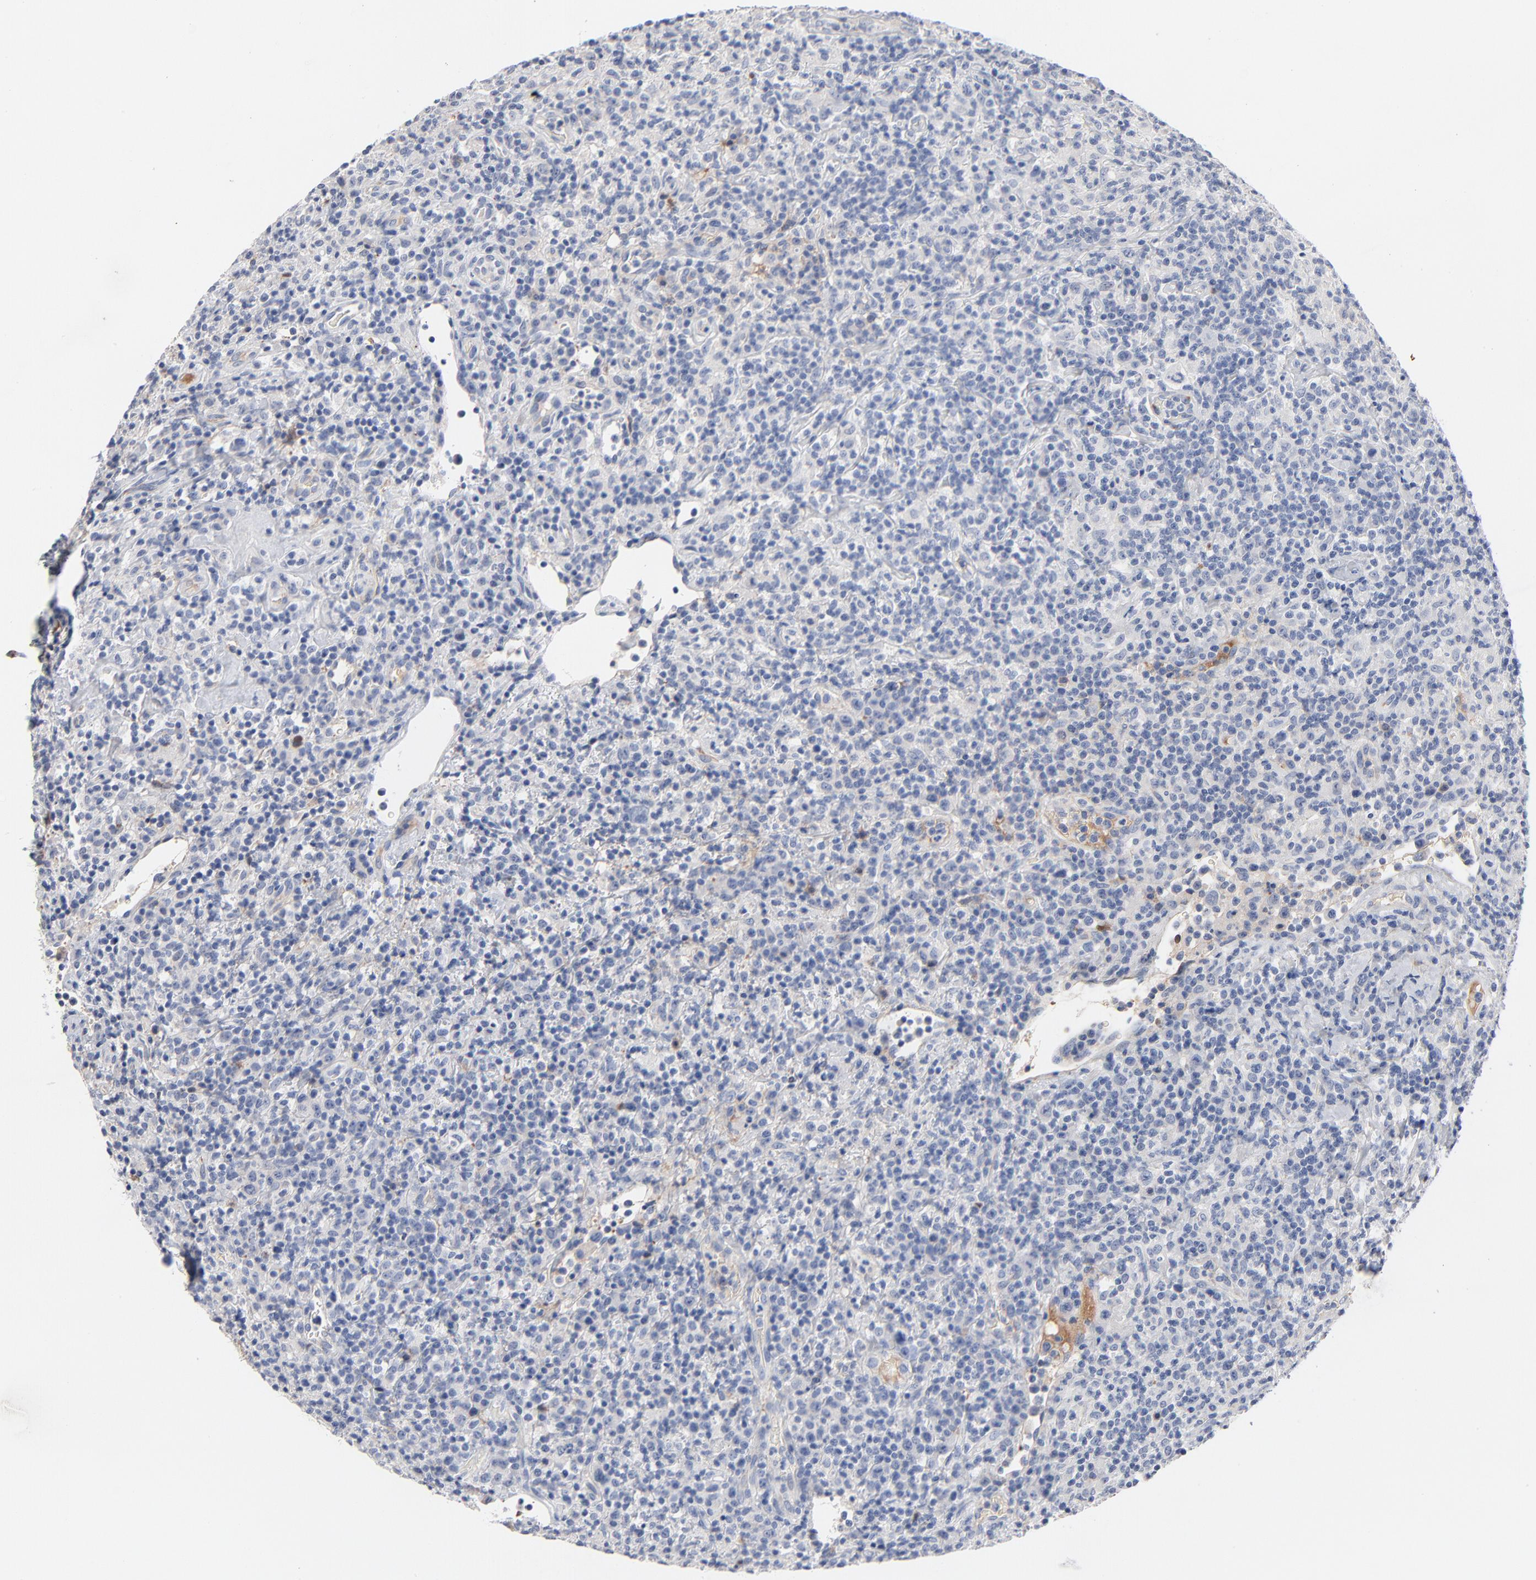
{"staining": {"intensity": "negative", "quantity": "none", "location": "none"}, "tissue": "lymphoma", "cell_type": "Tumor cells", "image_type": "cancer", "snomed": [{"axis": "morphology", "description": "Hodgkin's disease, NOS"}, {"axis": "topography", "description": "Lymph node"}], "caption": "Tumor cells are negative for brown protein staining in Hodgkin's disease. The staining was performed using DAB (3,3'-diaminobenzidine) to visualize the protein expression in brown, while the nuclei were stained in blue with hematoxylin (Magnification: 20x).", "gene": "SERPINA4", "patient": {"sex": "male", "age": 65}}